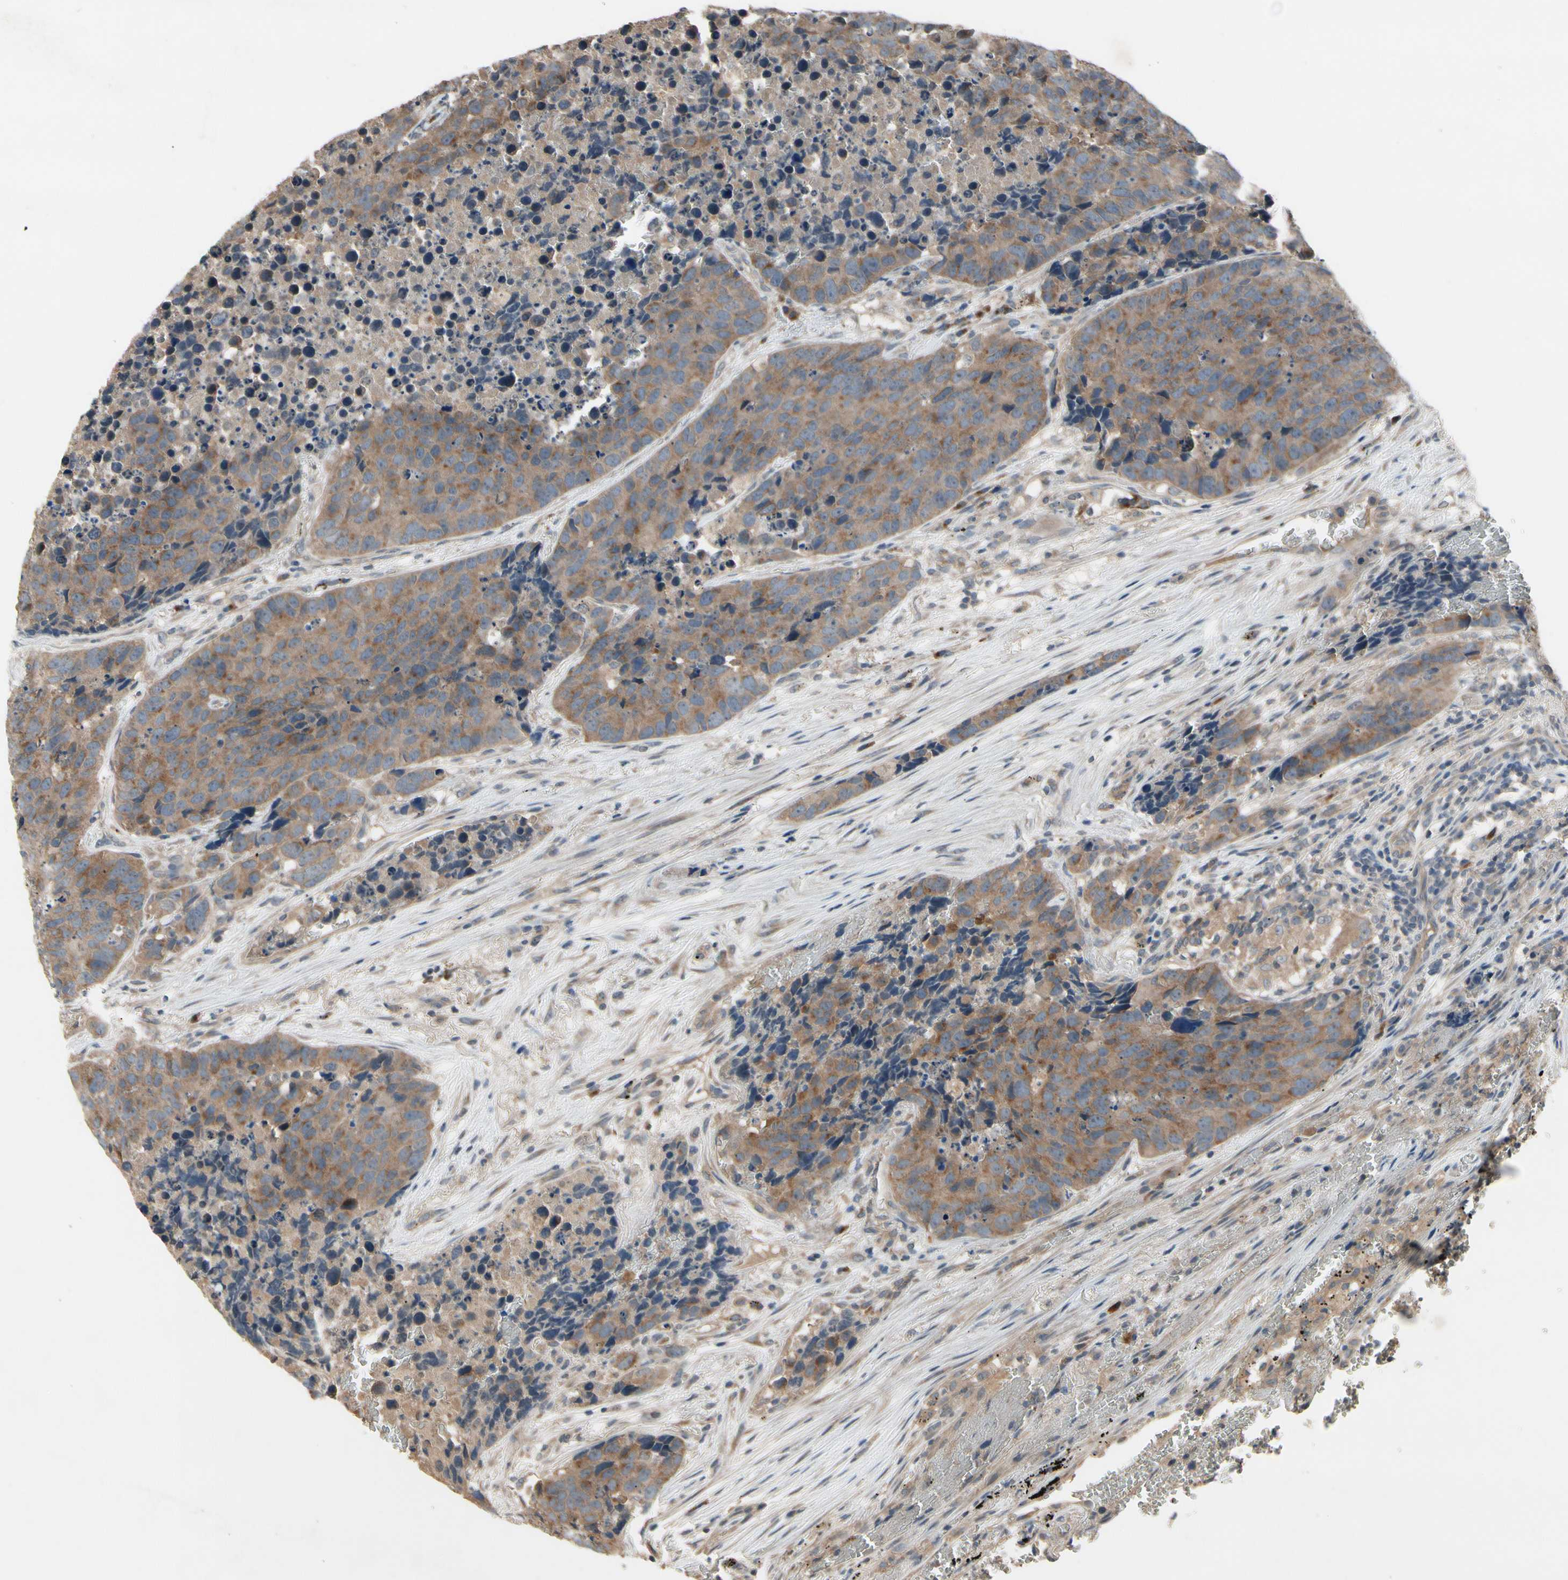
{"staining": {"intensity": "moderate", "quantity": ">75%", "location": "cytoplasmic/membranous"}, "tissue": "carcinoid", "cell_type": "Tumor cells", "image_type": "cancer", "snomed": [{"axis": "morphology", "description": "Carcinoid, malignant, NOS"}, {"axis": "topography", "description": "Lung"}], "caption": "This is a photomicrograph of immunohistochemistry staining of carcinoid, which shows moderate expression in the cytoplasmic/membranous of tumor cells.", "gene": "NSF", "patient": {"sex": "male", "age": 60}}